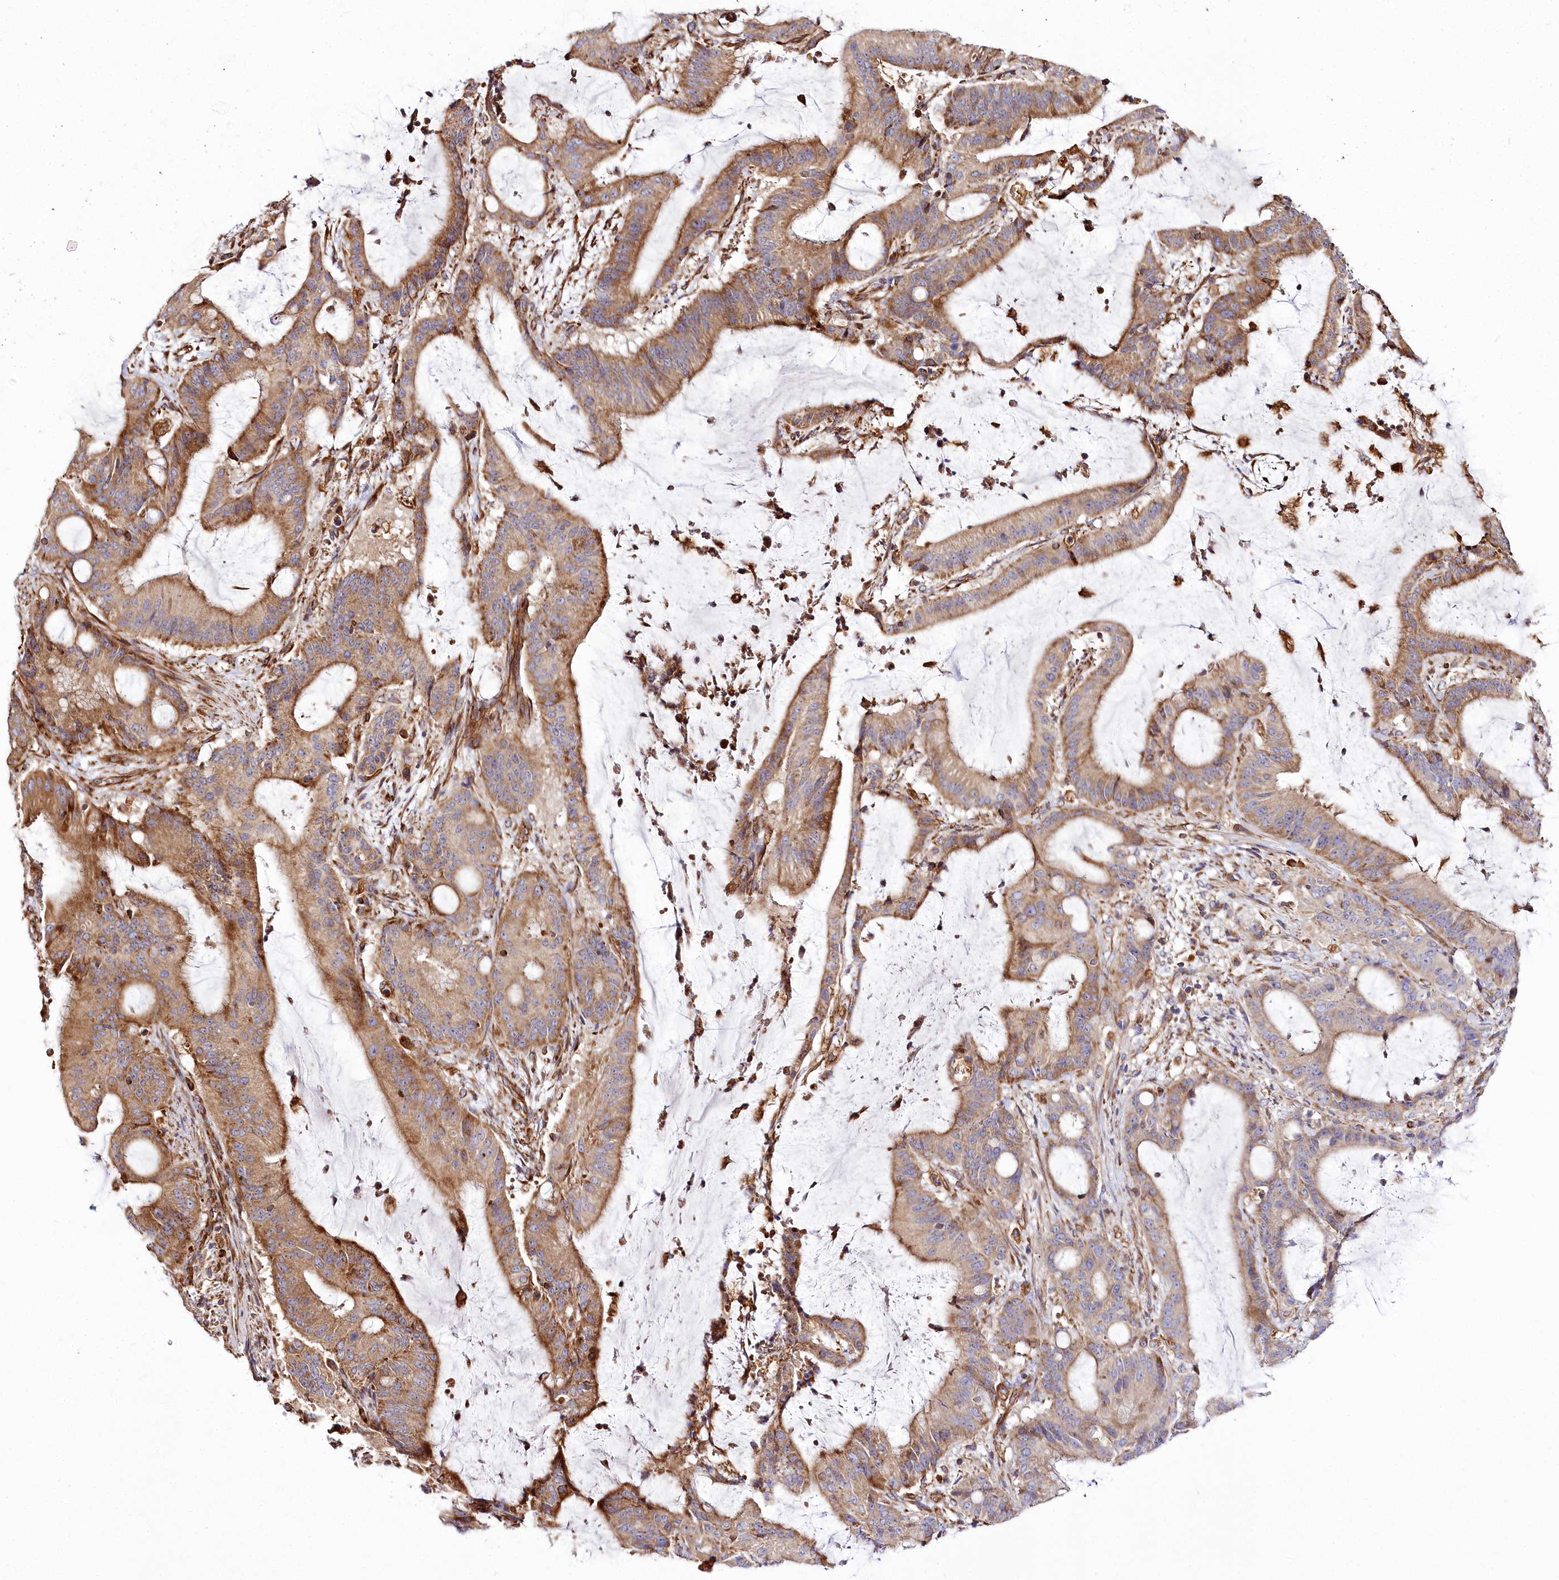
{"staining": {"intensity": "moderate", "quantity": ">75%", "location": "cytoplasmic/membranous"}, "tissue": "liver cancer", "cell_type": "Tumor cells", "image_type": "cancer", "snomed": [{"axis": "morphology", "description": "Normal tissue, NOS"}, {"axis": "morphology", "description": "Cholangiocarcinoma"}, {"axis": "topography", "description": "Liver"}, {"axis": "topography", "description": "Peripheral nerve tissue"}], "caption": "A photomicrograph of human liver cancer stained for a protein exhibits moderate cytoplasmic/membranous brown staining in tumor cells.", "gene": "THUMPD3", "patient": {"sex": "female", "age": 73}}